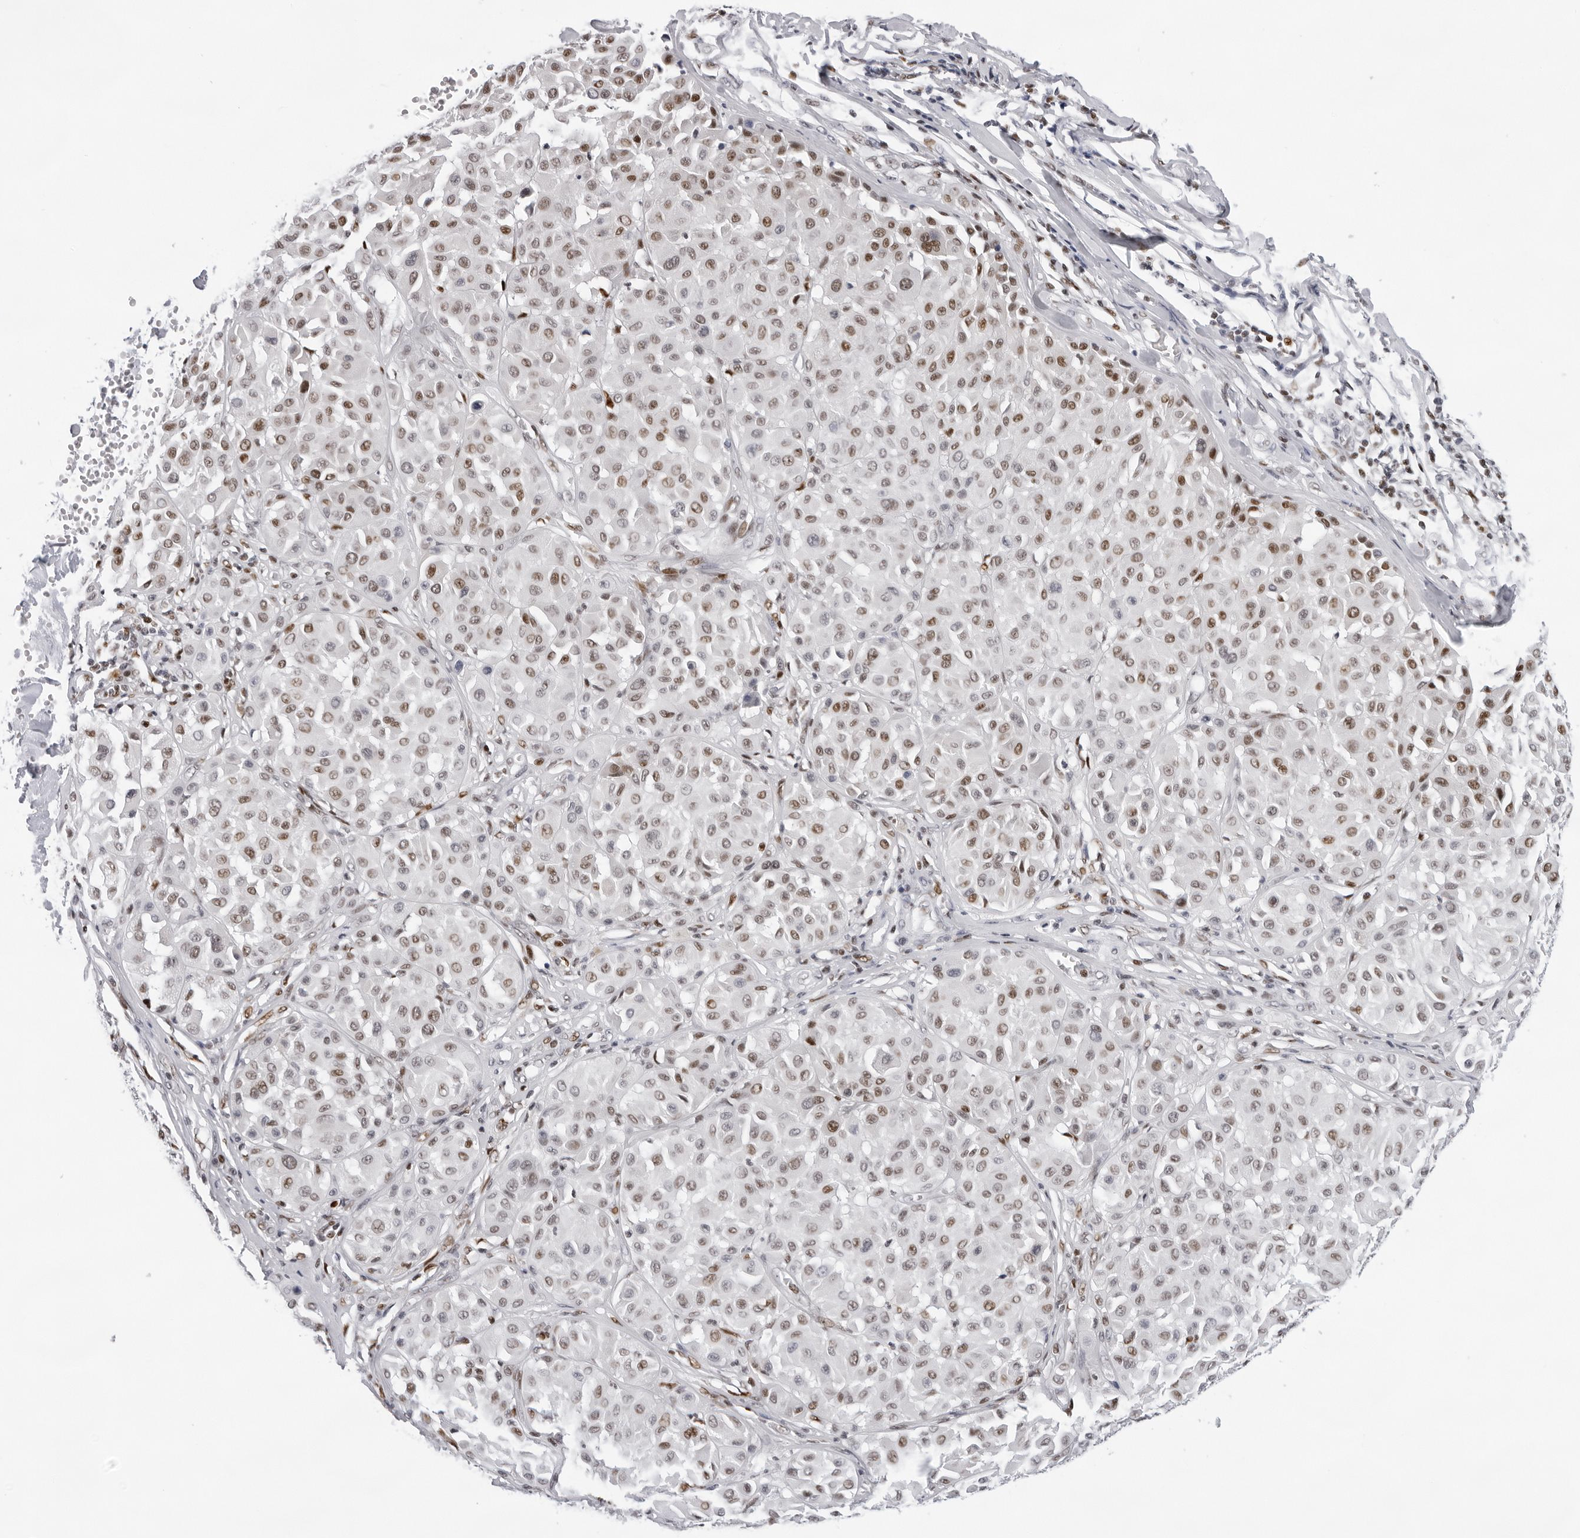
{"staining": {"intensity": "weak", "quantity": "25%-75%", "location": "nuclear"}, "tissue": "melanoma", "cell_type": "Tumor cells", "image_type": "cancer", "snomed": [{"axis": "morphology", "description": "Malignant melanoma, Metastatic site"}, {"axis": "topography", "description": "Soft tissue"}], "caption": "This is an image of immunohistochemistry staining of malignant melanoma (metastatic site), which shows weak expression in the nuclear of tumor cells.", "gene": "OGG1", "patient": {"sex": "male", "age": 41}}